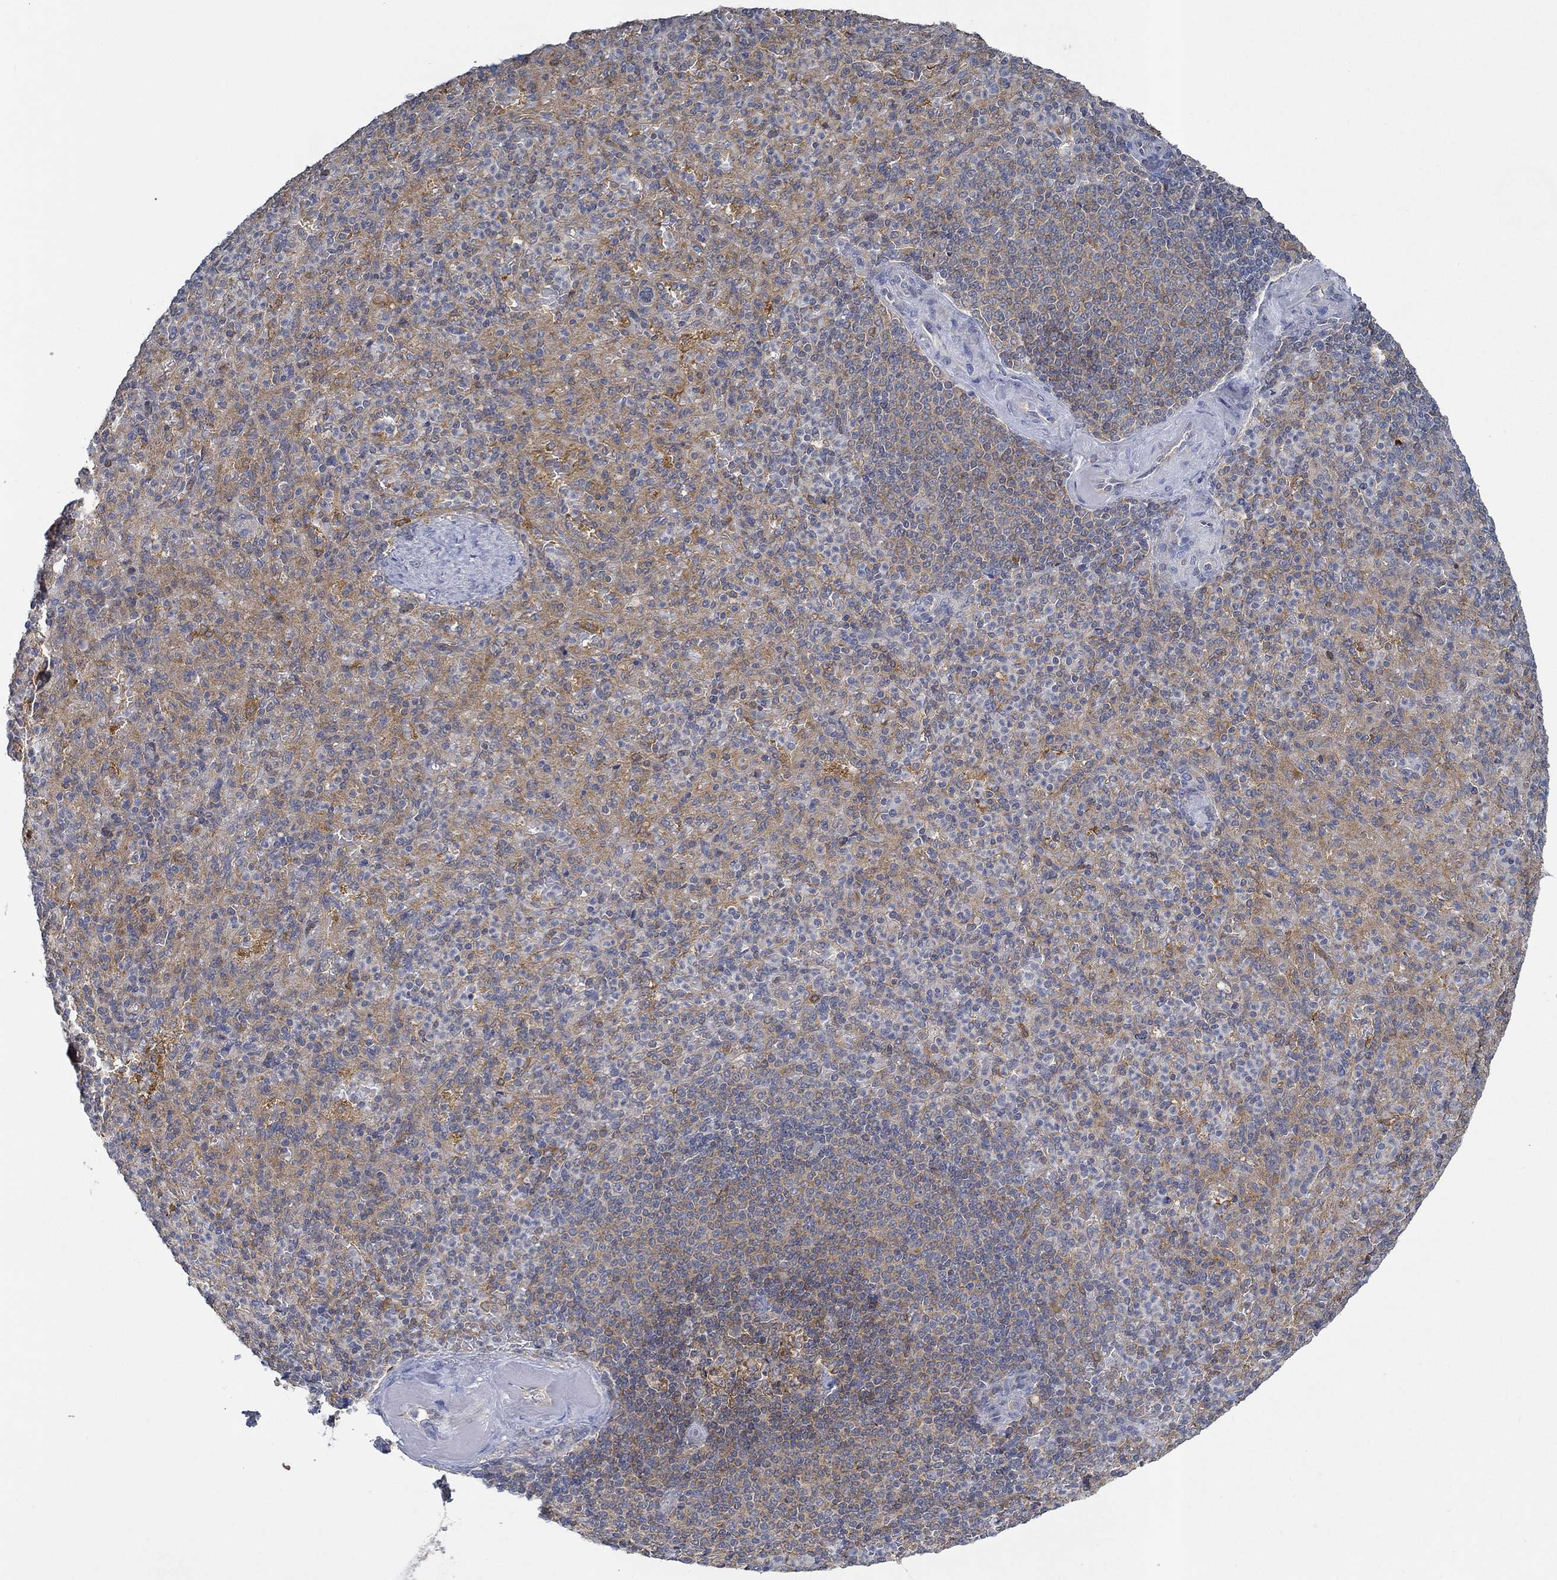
{"staining": {"intensity": "moderate", "quantity": "<25%", "location": "cytoplasmic/membranous"}, "tissue": "spleen", "cell_type": "Cells in red pulp", "image_type": "normal", "snomed": [{"axis": "morphology", "description": "Normal tissue, NOS"}, {"axis": "topography", "description": "Spleen"}], "caption": "Protein staining of normal spleen shows moderate cytoplasmic/membranous positivity in approximately <25% of cells in red pulp. The staining is performed using DAB brown chromogen to label protein expression. The nuclei are counter-stained blue using hematoxylin.", "gene": "MTHFR", "patient": {"sex": "female", "age": 74}}